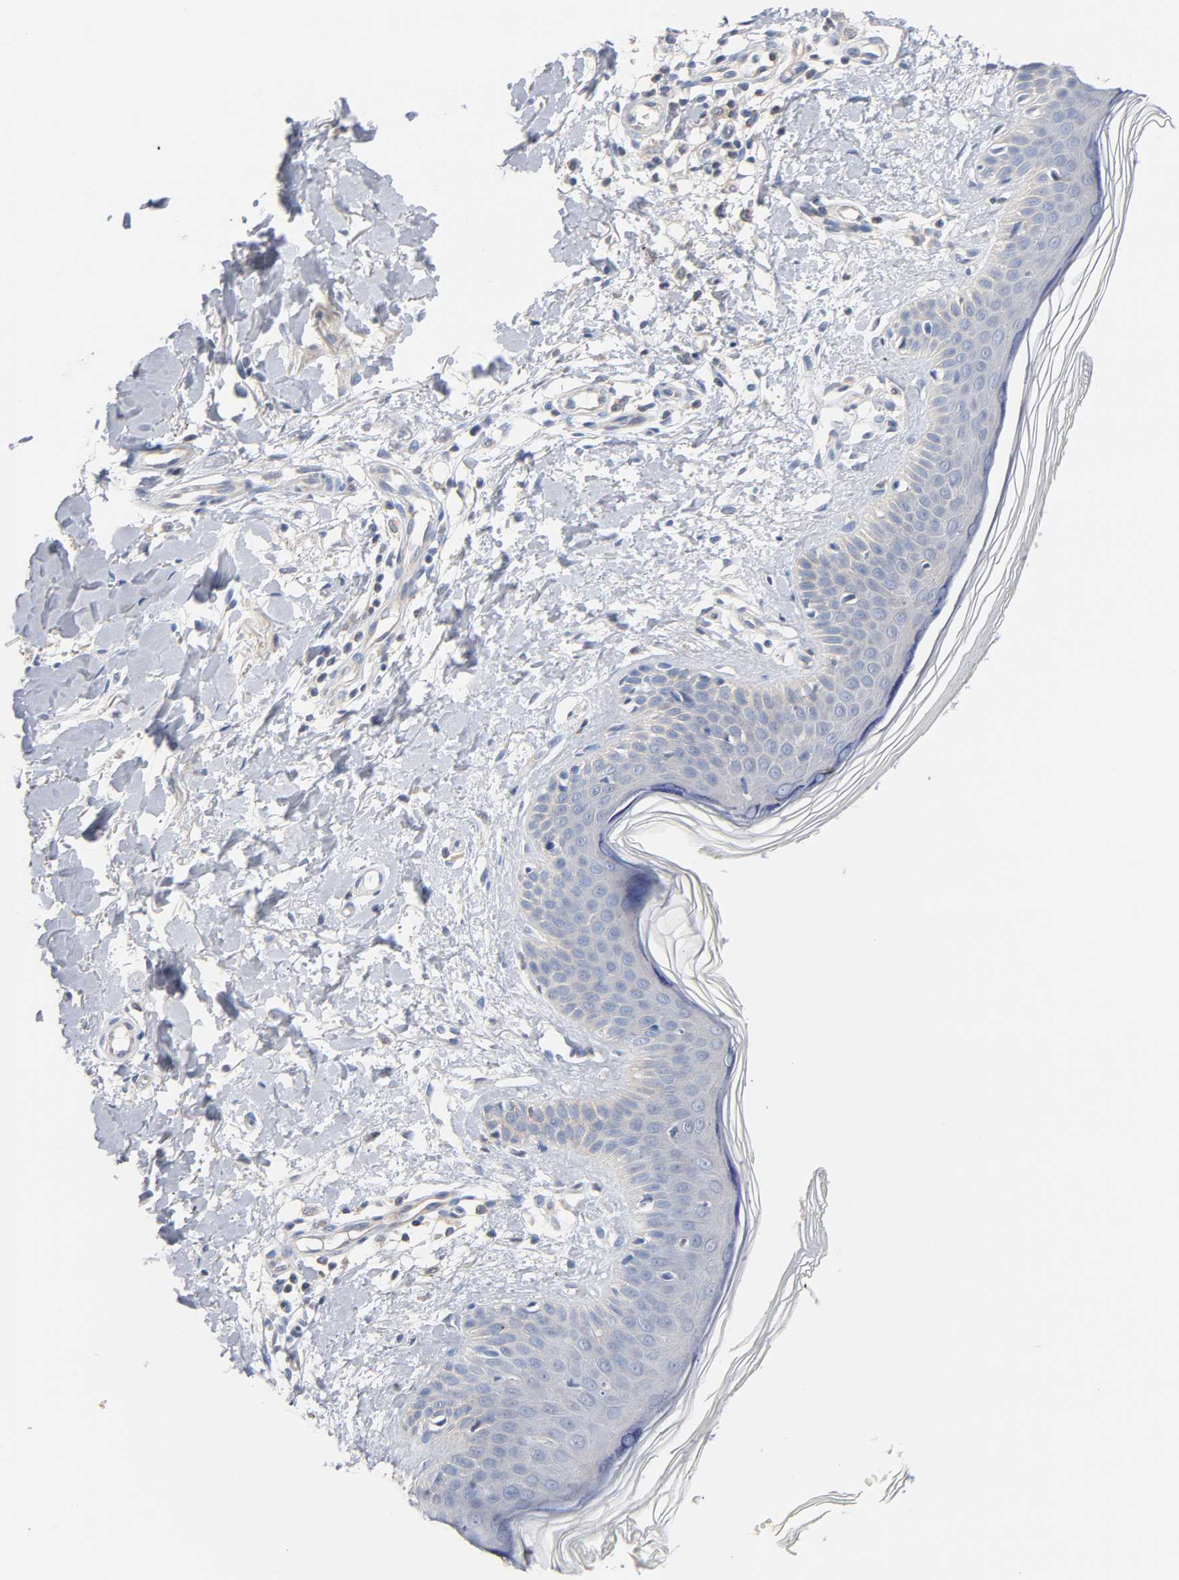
{"staining": {"intensity": "negative", "quantity": "none", "location": "none"}, "tissue": "skin", "cell_type": "Fibroblasts", "image_type": "normal", "snomed": [{"axis": "morphology", "description": "Normal tissue, NOS"}, {"axis": "topography", "description": "Skin"}], "caption": "Human skin stained for a protein using immunohistochemistry demonstrates no staining in fibroblasts.", "gene": "MALT1", "patient": {"sex": "female", "age": 56}}